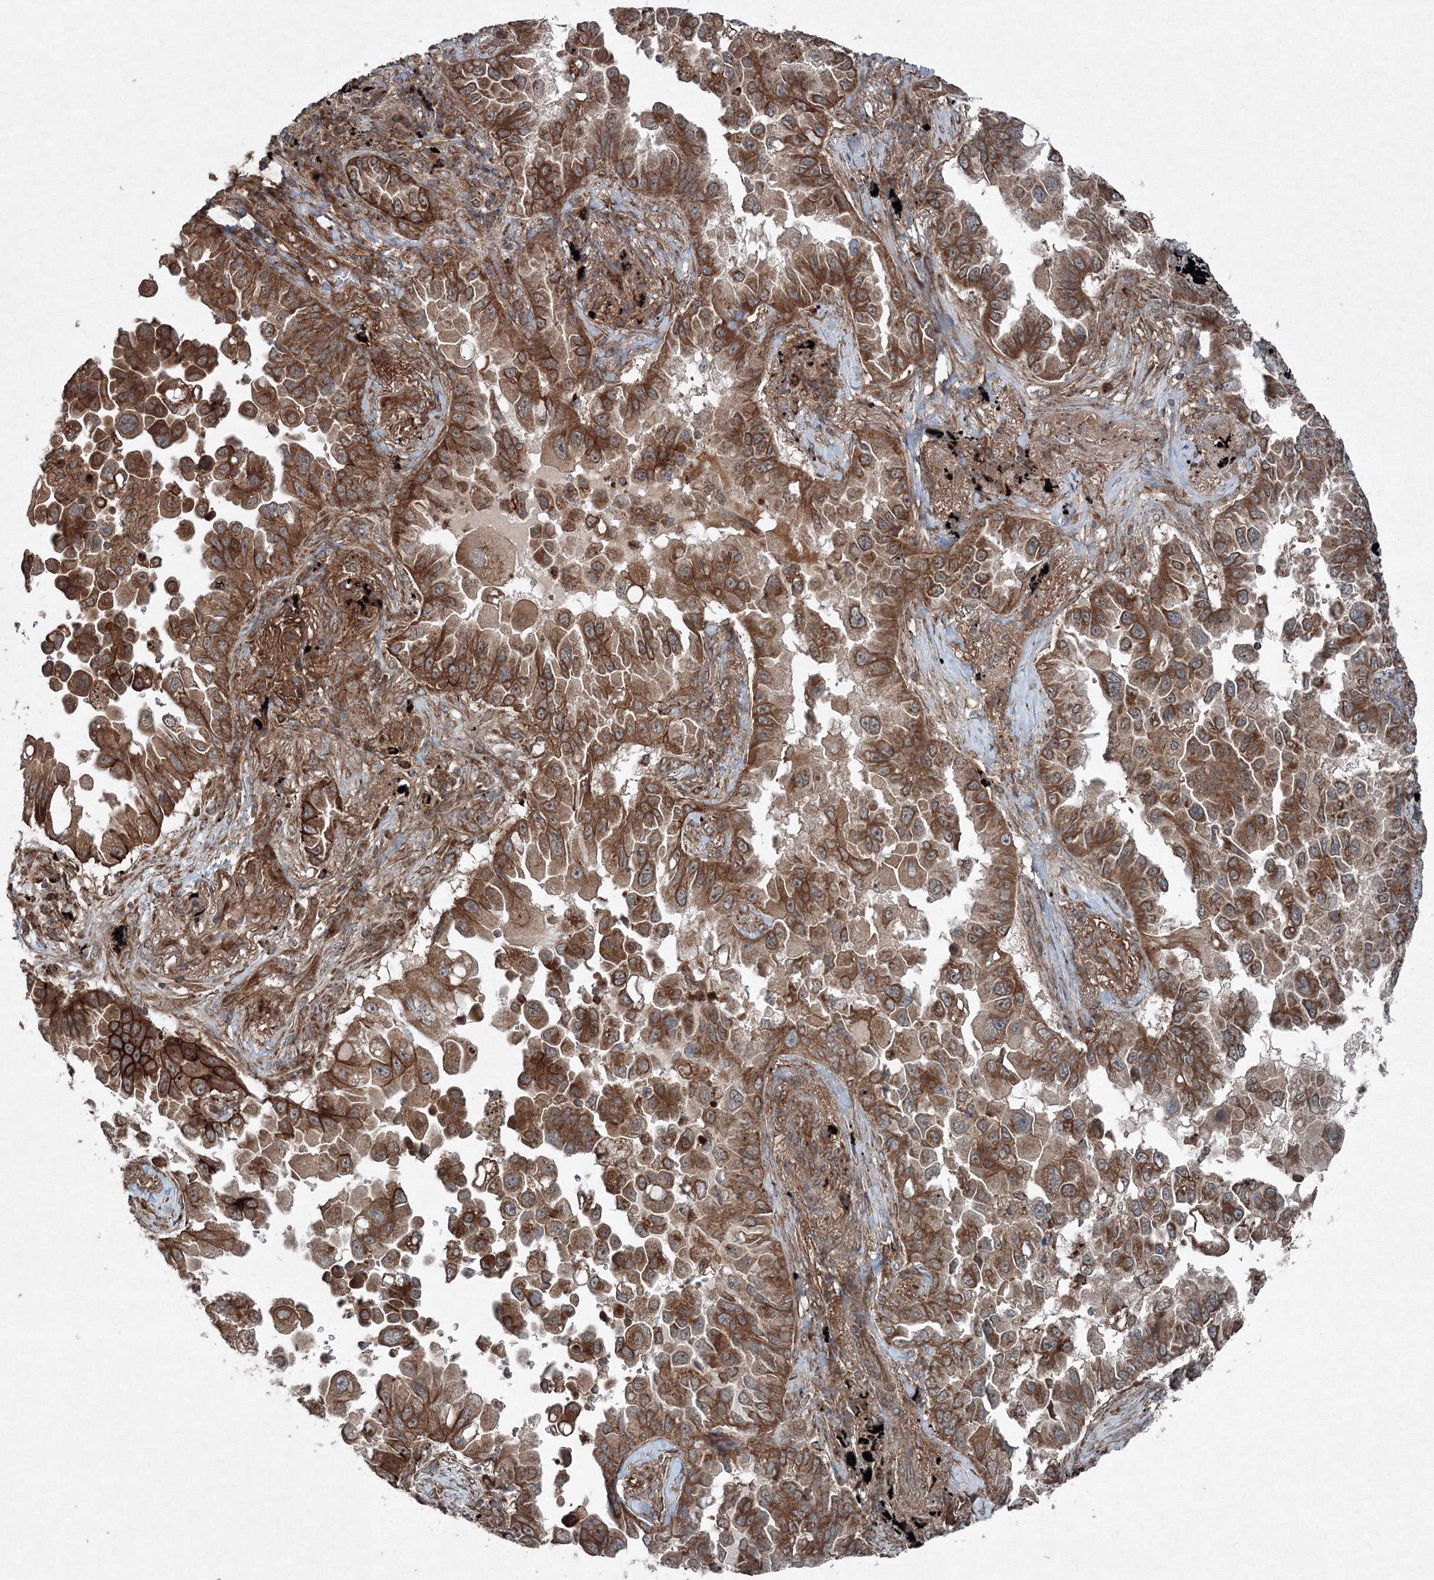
{"staining": {"intensity": "strong", "quantity": ">75%", "location": "cytoplasmic/membranous"}, "tissue": "lung cancer", "cell_type": "Tumor cells", "image_type": "cancer", "snomed": [{"axis": "morphology", "description": "Adenocarcinoma, NOS"}, {"axis": "topography", "description": "Lung"}], "caption": "Immunohistochemical staining of human lung cancer displays strong cytoplasmic/membranous protein staining in about >75% of tumor cells.", "gene": "COPS7B", "patient": {"sex": "female", "age": 67}}